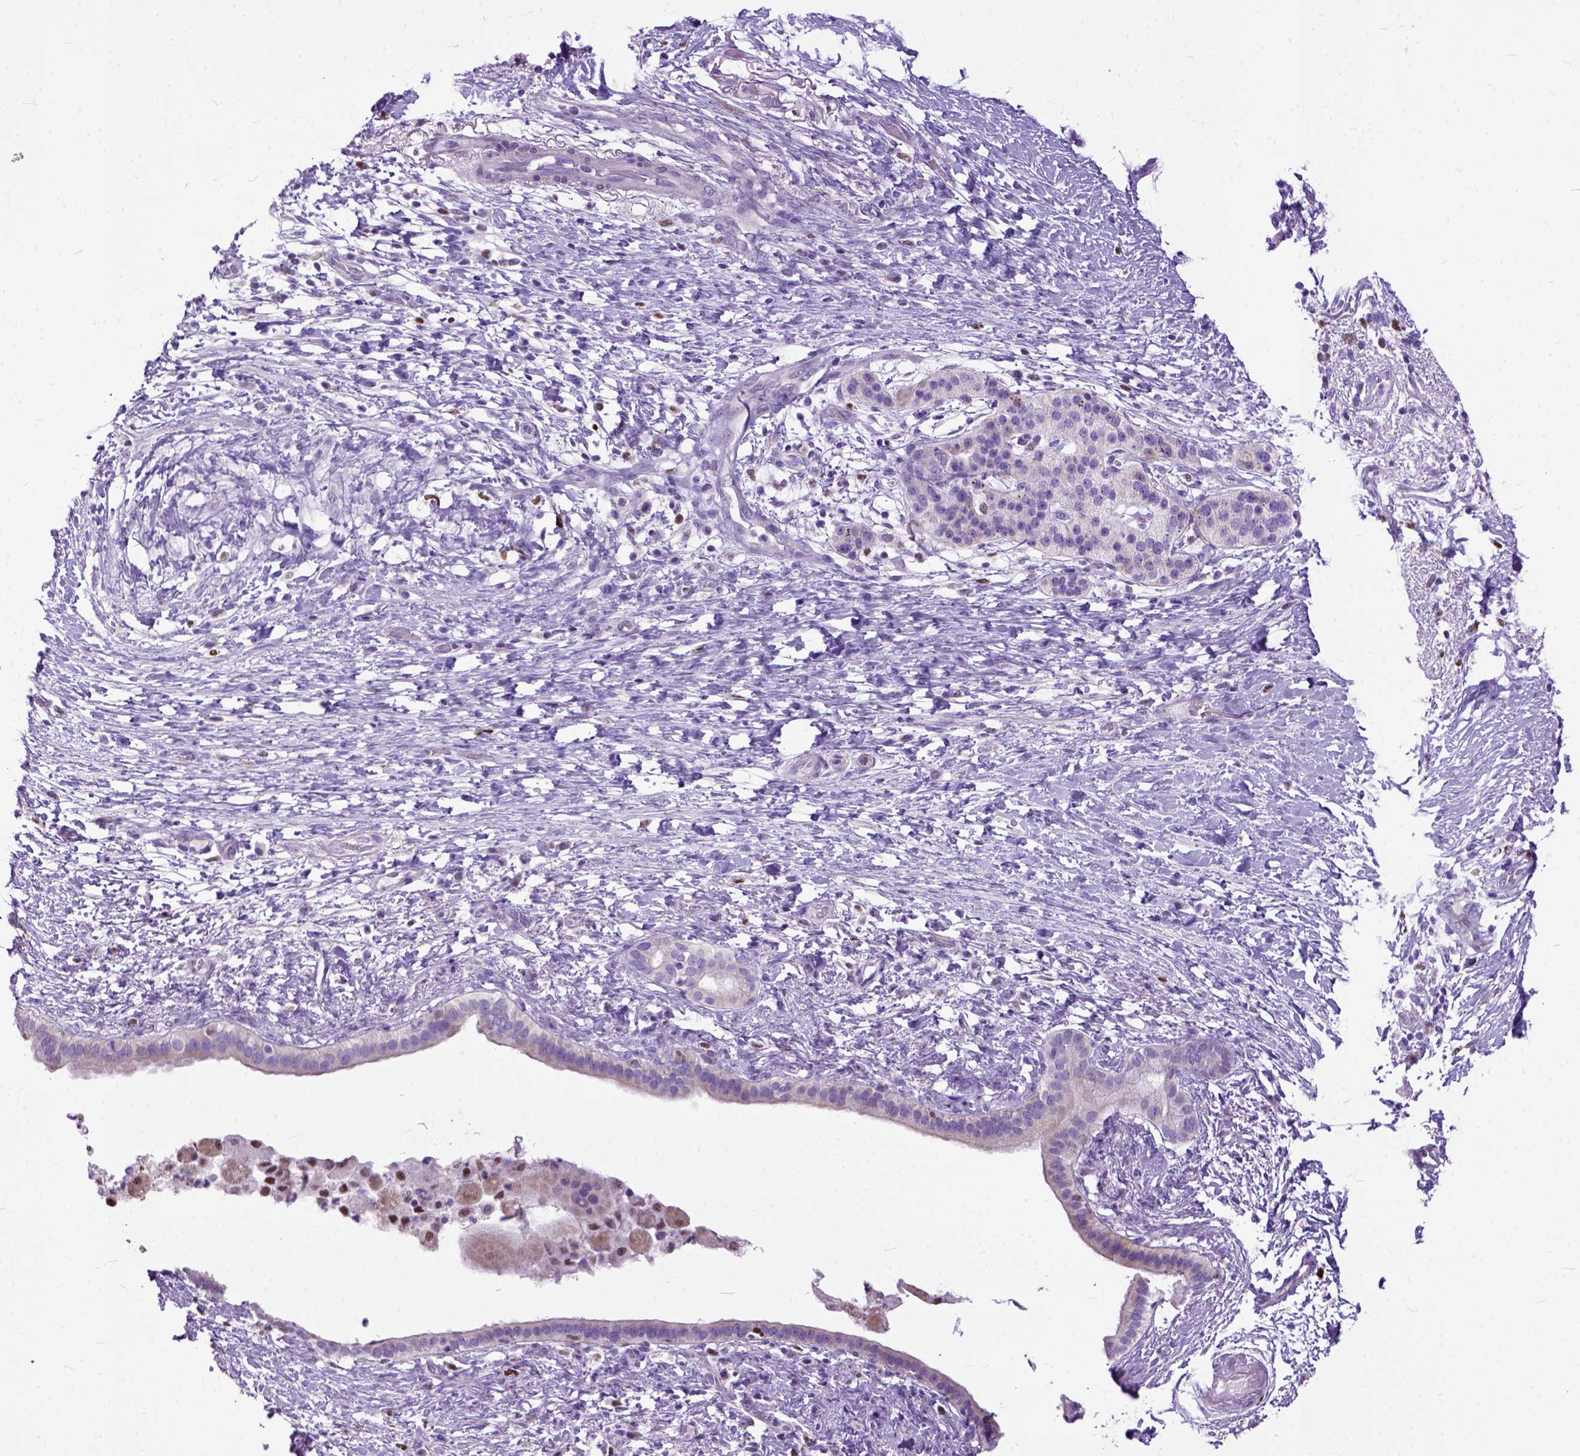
{"staining": {"intensity": "negative", "quantity": "none", "location": "none"}, "tissue": "pancreatic cancer", "cell_type": "Tumor cells", "image_type": "cancer", "snomed": [{"axis": "morphology", "description": "Adenocarcinoma, NOS"}, {"axis": "topography", "description": "Pancreas"}], "caption": "Immunohistochemistry of pancreatic cancer displays no staining in tumor cells. Brightfield microscopy of IHC stained with DAB (brown) and hematoxylin (blue), captured at high magnification.", "gene": "CRB1", "patient": {"sex": "female", "age": 72}}